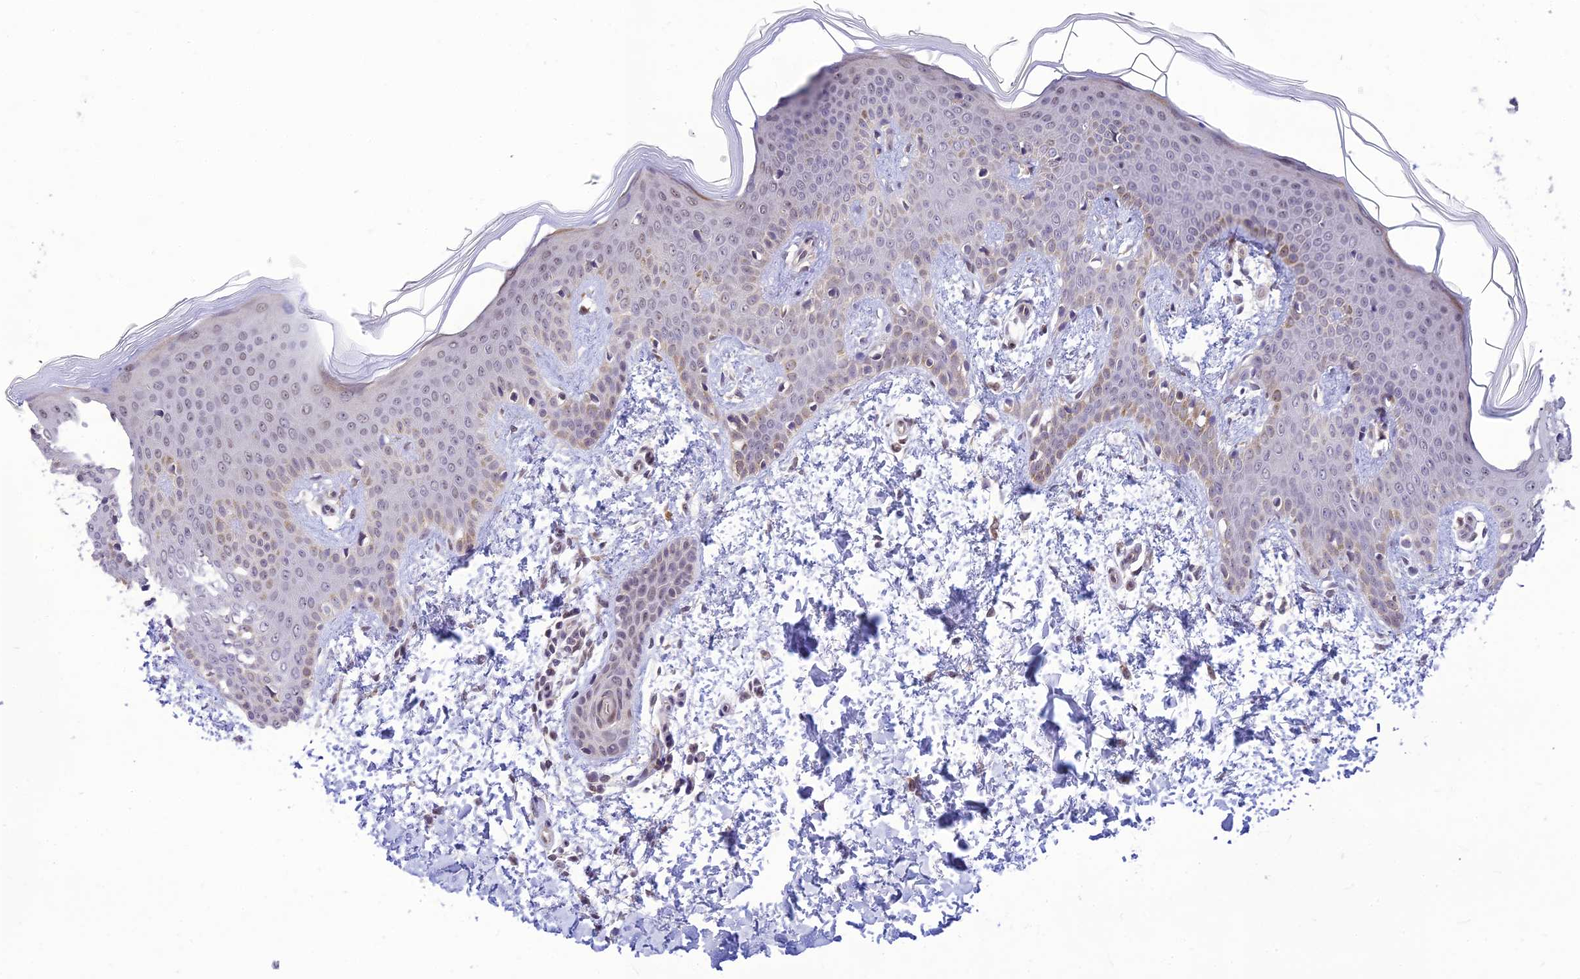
{"staining": {"intensity": "moderate", "quantity": "25%-75%", "location": "cytoplasmic/membranous,nuclear"}, "tissue": "skin", "cell_type": "Fibroblasts", "image_type": "normal", "snomed": [{"axis": "morphology", "description": "Normal tissue, NOS"}, {"axis": "topography", "description": "Skin"}], "caption": "Immunohistochemistry (IHC) histopathology image of normal human skin stained for a protein (brown), which demonstrates medium levels of moderate cytoplasmic/membranous,nuclear staining in approximately 25%-75% of fibroblasts.", "gene": "MICOS13", "patient": {"sex": "male", "age": 36}}